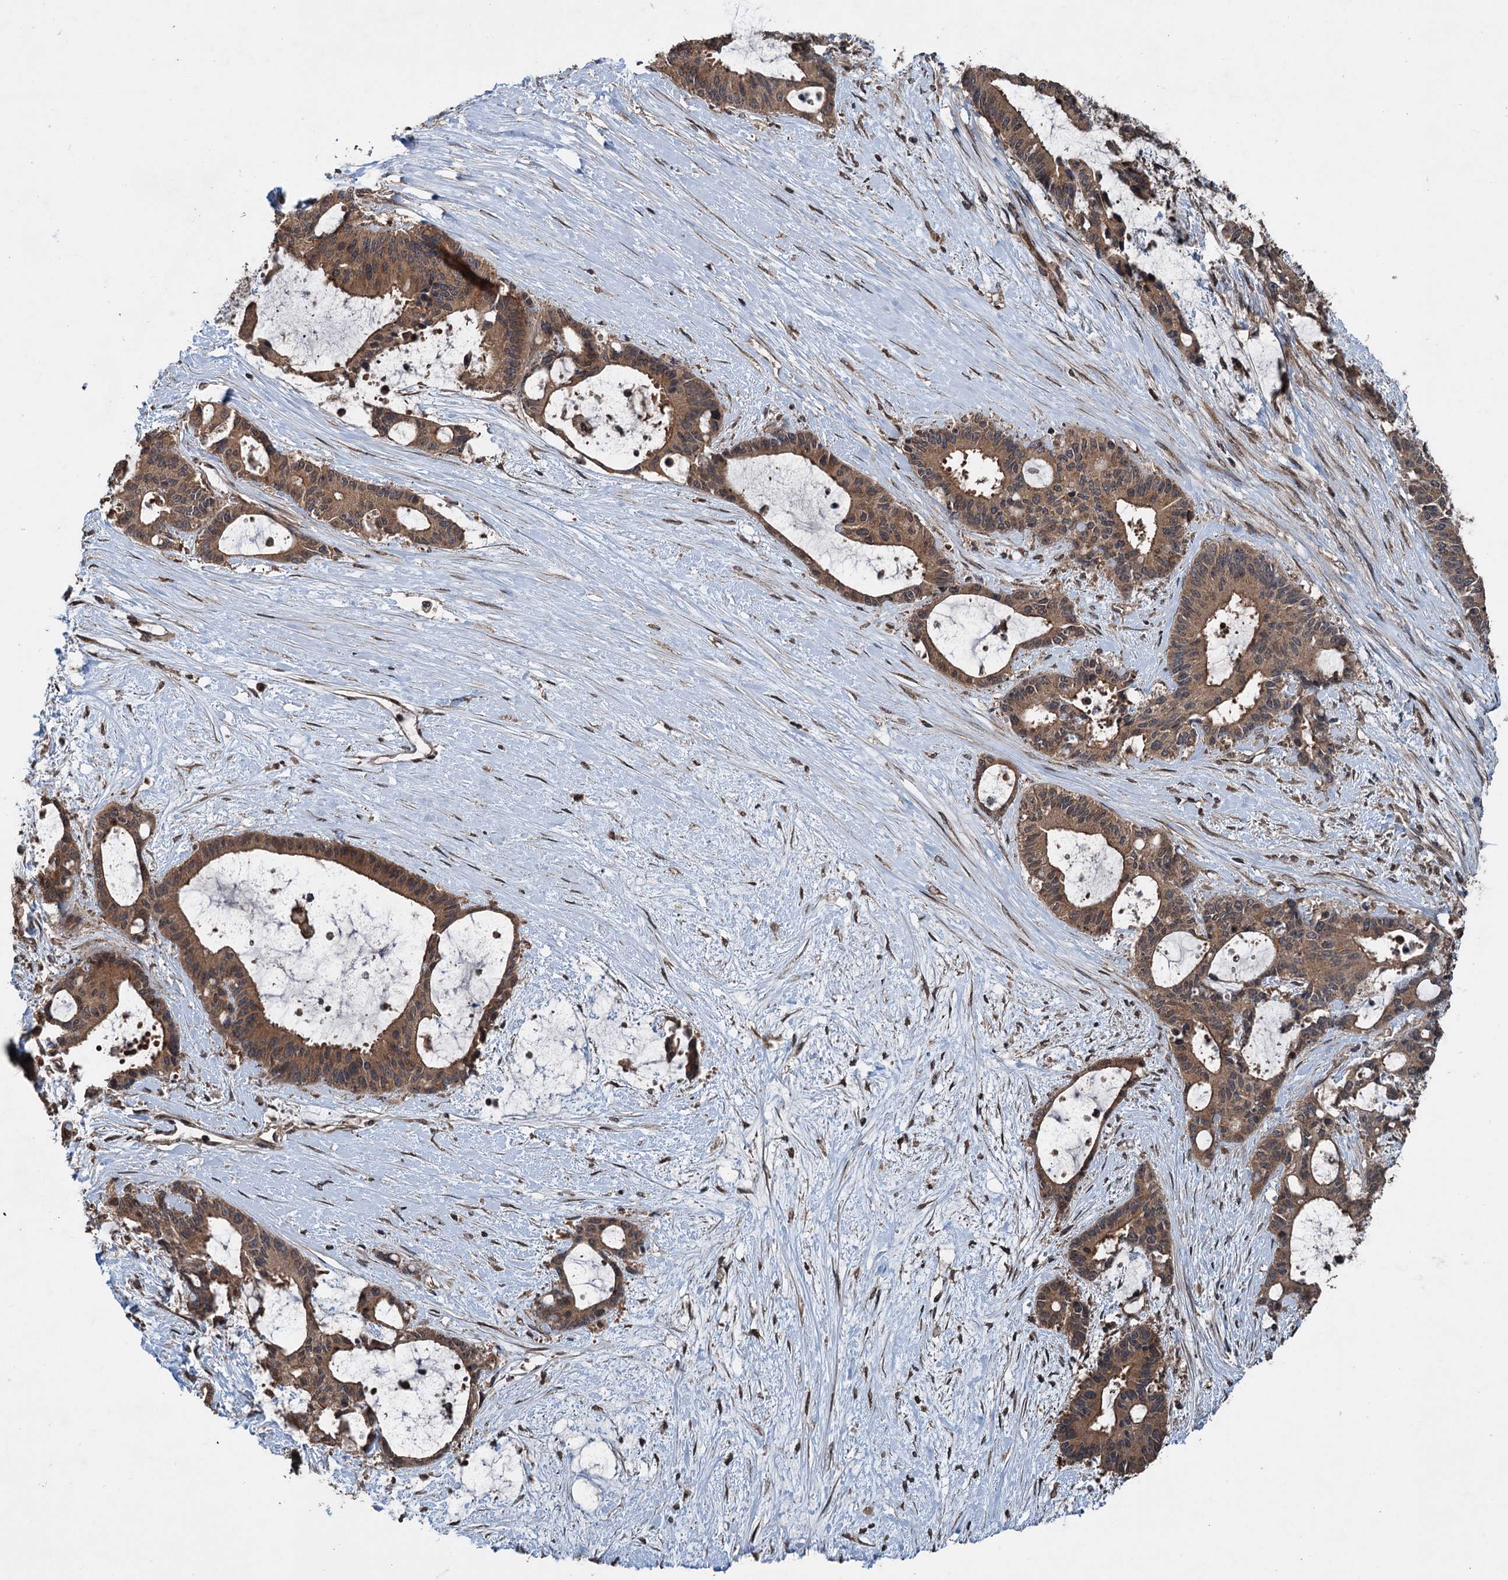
{"staining": {"intensity": "moderate", "quantity": ">75%", "location": "cytoplasmic/membranous"}, "tissue": "liver cancer", "cell_type": "Tumor cells", "image_type": "cancer", "snomed": [{"axis": "morphology", "description": "Normal tissue, NOS"}, {"axis": "morphology", "description": "Cholangiocarcinoma"}, {"axis": "topography", "description": "Liver"}, {"axis": "topography", "description": "Peripheral nerve tissue"}], "caption": "Immunohistochemistry (IHC) of liver cancer (cholangiocarcinoma) reveals medium levels of moderate cytoplasmic/membranous expression in about >75% of tumor cells.", "gene": "N4BP2L2", "patient": {"sex": "female", "age": 73}}